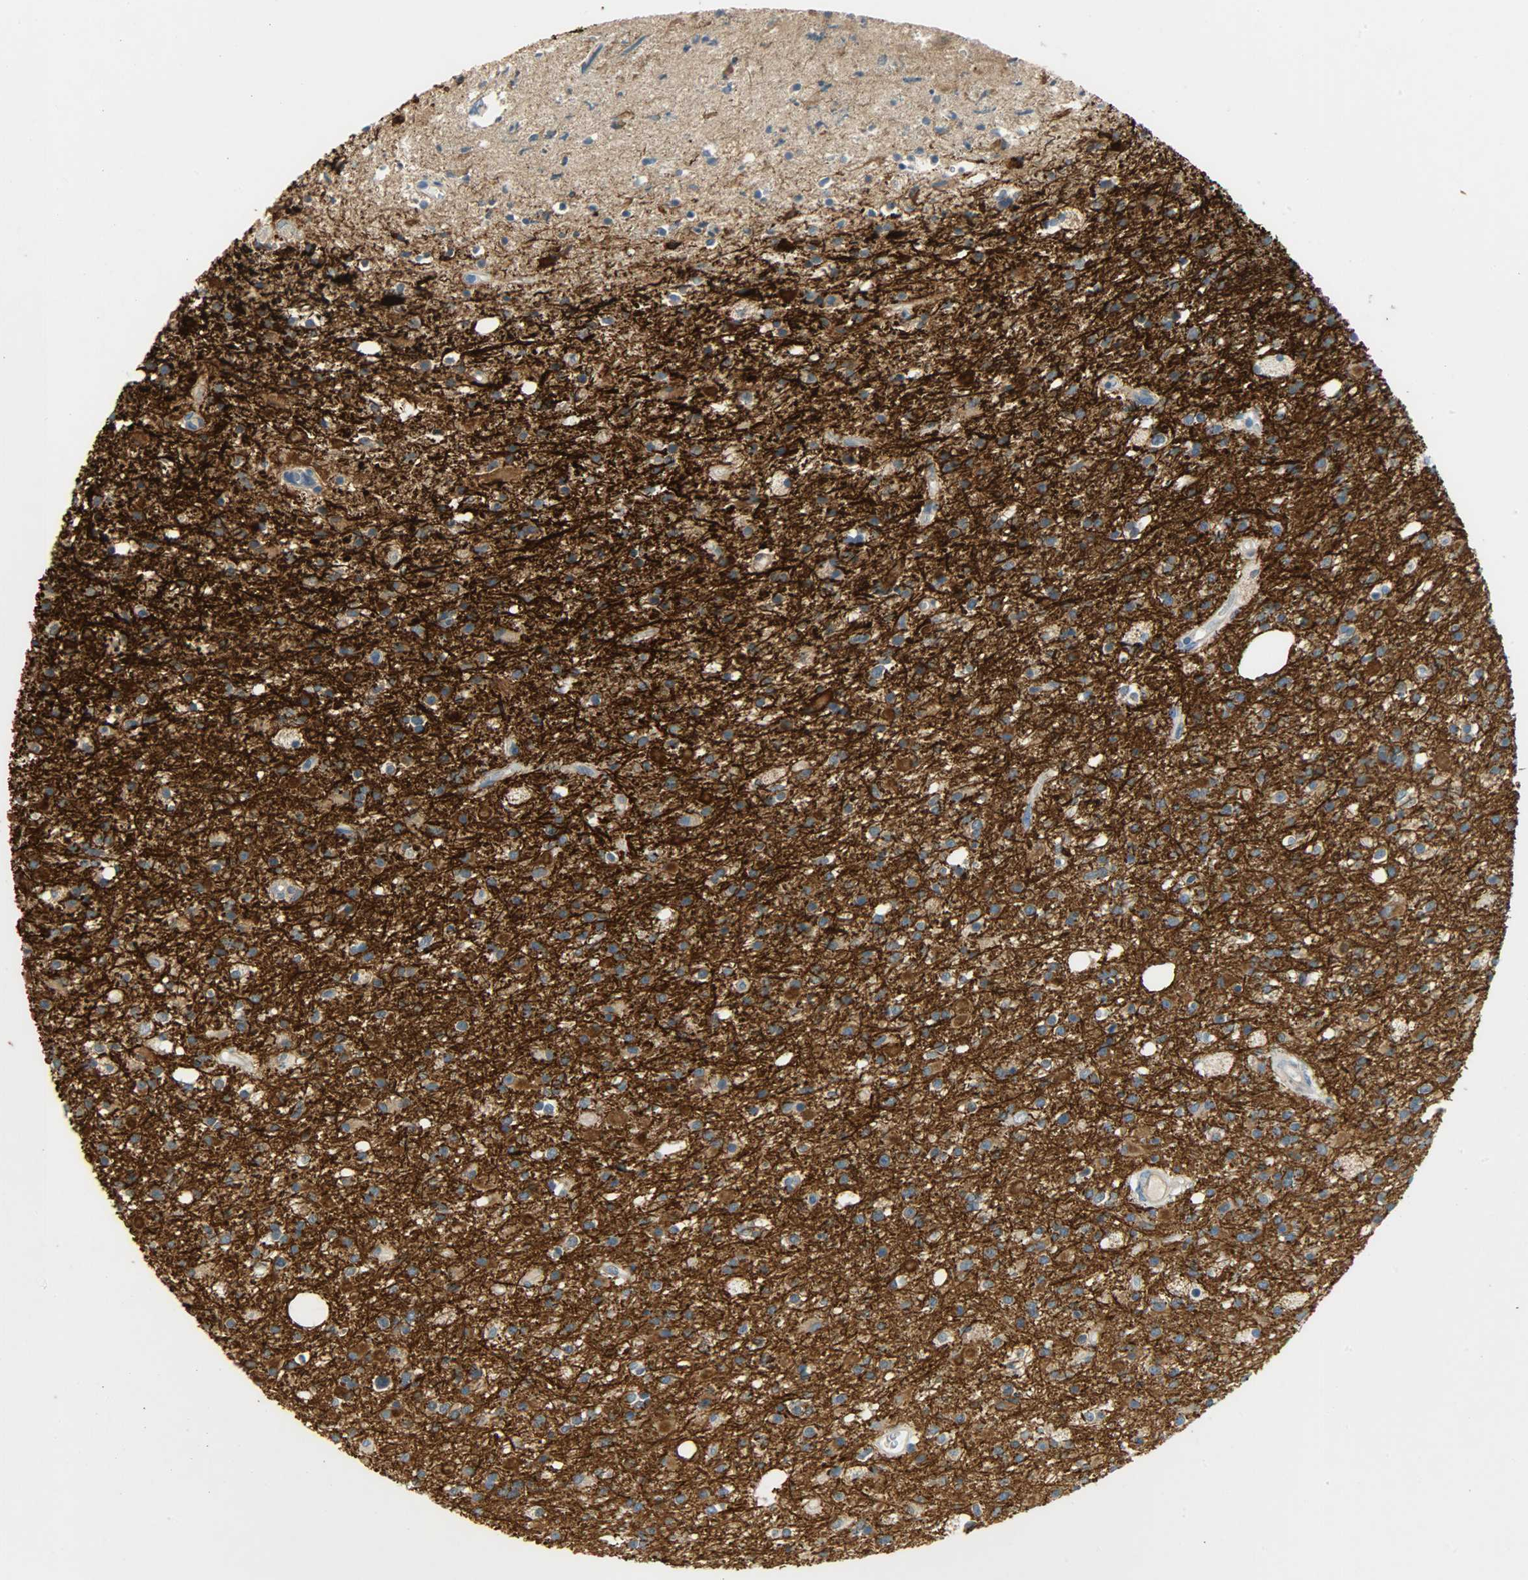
{"staining": {"intensity": "strong", "quantity": ">75%", "location": "cytoplasmic/membranous"}, "tissue": "glioma", "cell_type": "Tumor cells", "image_type": "cancer", "snomed": [{"axis": "morphology", "description": "Glioma, malignant, High grade"}, {"axis": "topography", "description": "Brain"}], "caption": "A high amount of strong cytoplasmic/membranous staining is seen in about >75% of tumor cells in malignant glioma (high-grade) tissue. (Stains: DAB in brown, nuclei in blue, Microscopy: brightfield microscopy at high magnification).", "gene": "DSG2", "patient": {"sex": "male", "age": 33}}